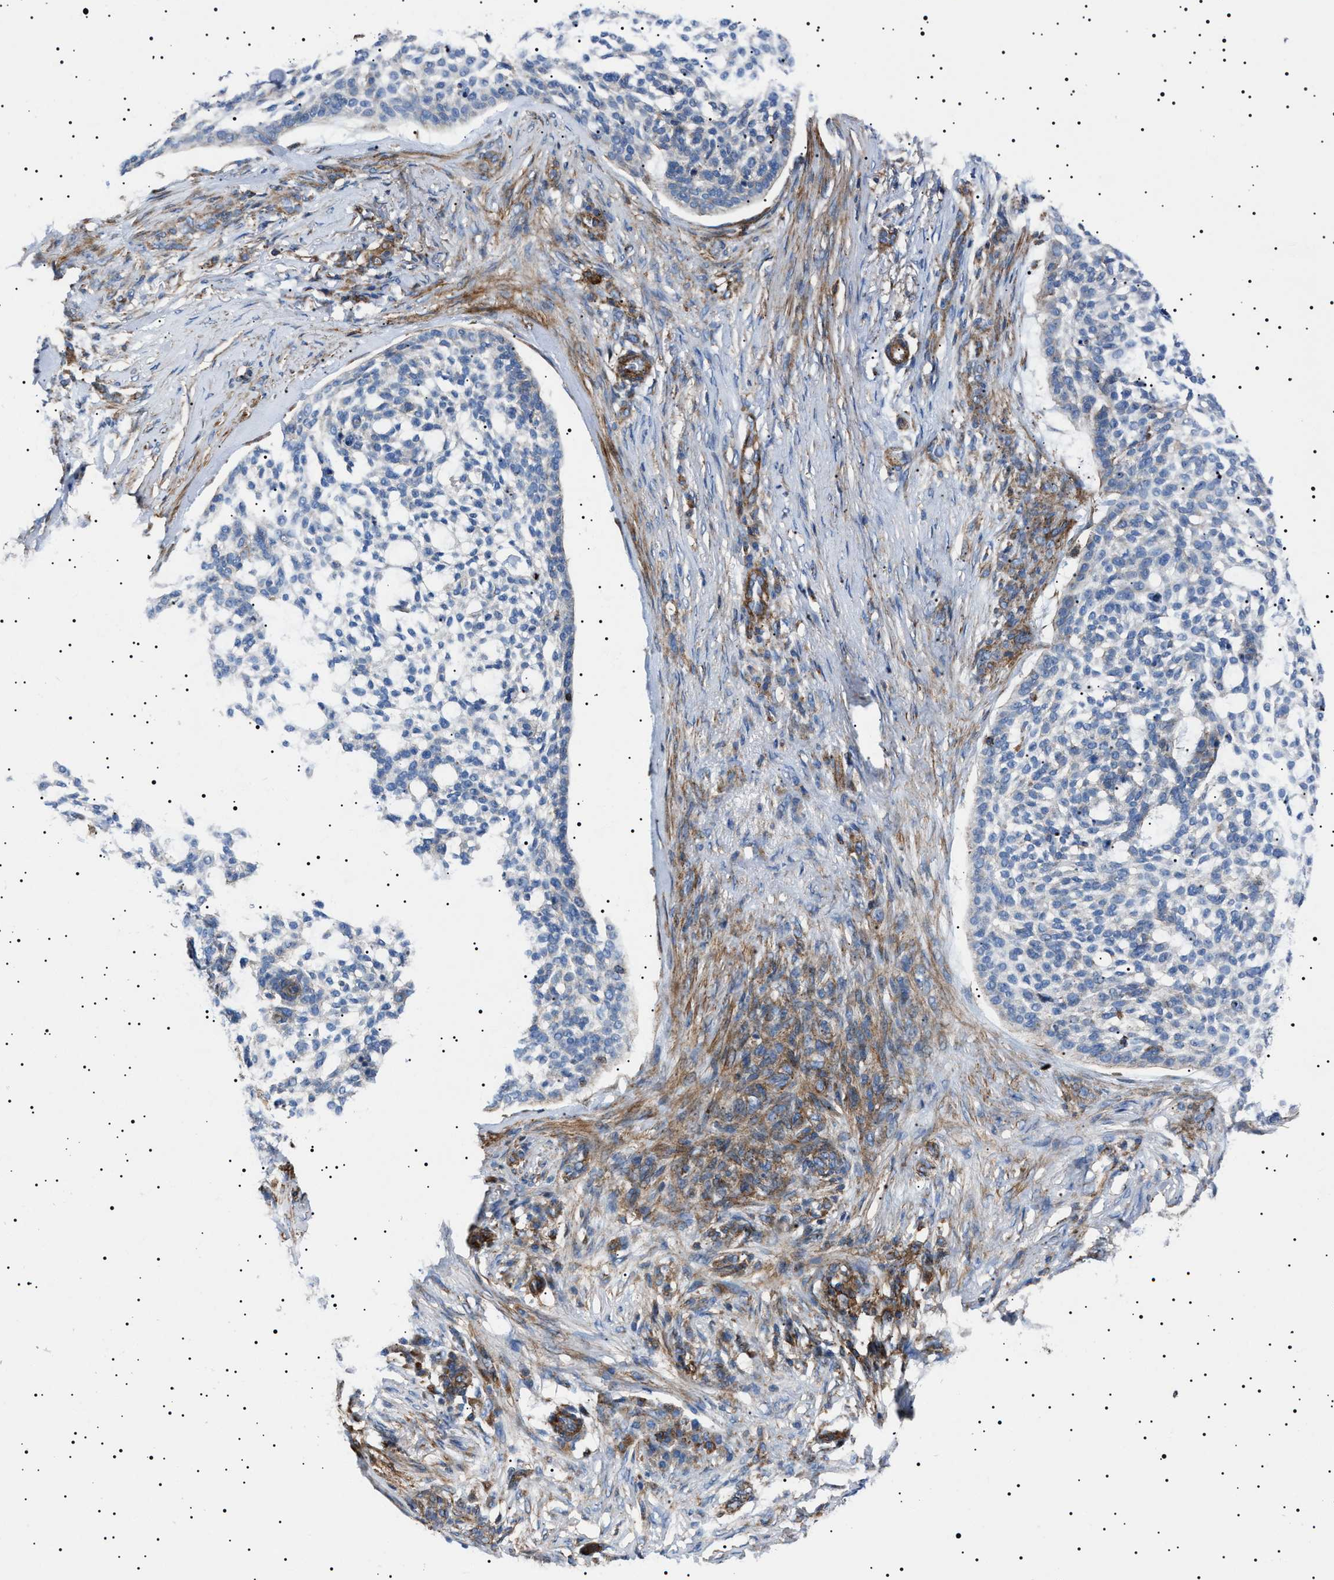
{"staining": {"intensity": "negative", "quantity": "none", "location": "none"}, "tissue": "skin cancer", "cell_type": "Tumor cells", "image_type": "cancer", "snomed": [{"axis": "morphology", "description": "Basal cell carcinoma"}, {"axis": "topography", "description": "Skin"}], "caption": "This image is of skin cancer stained with IHC to label a protein in brown with the nuclei are counter-stained blue. There is no expression in tumor cells.", "gene": "NEU1", "patient": {"sex": "female", "age": 64}}